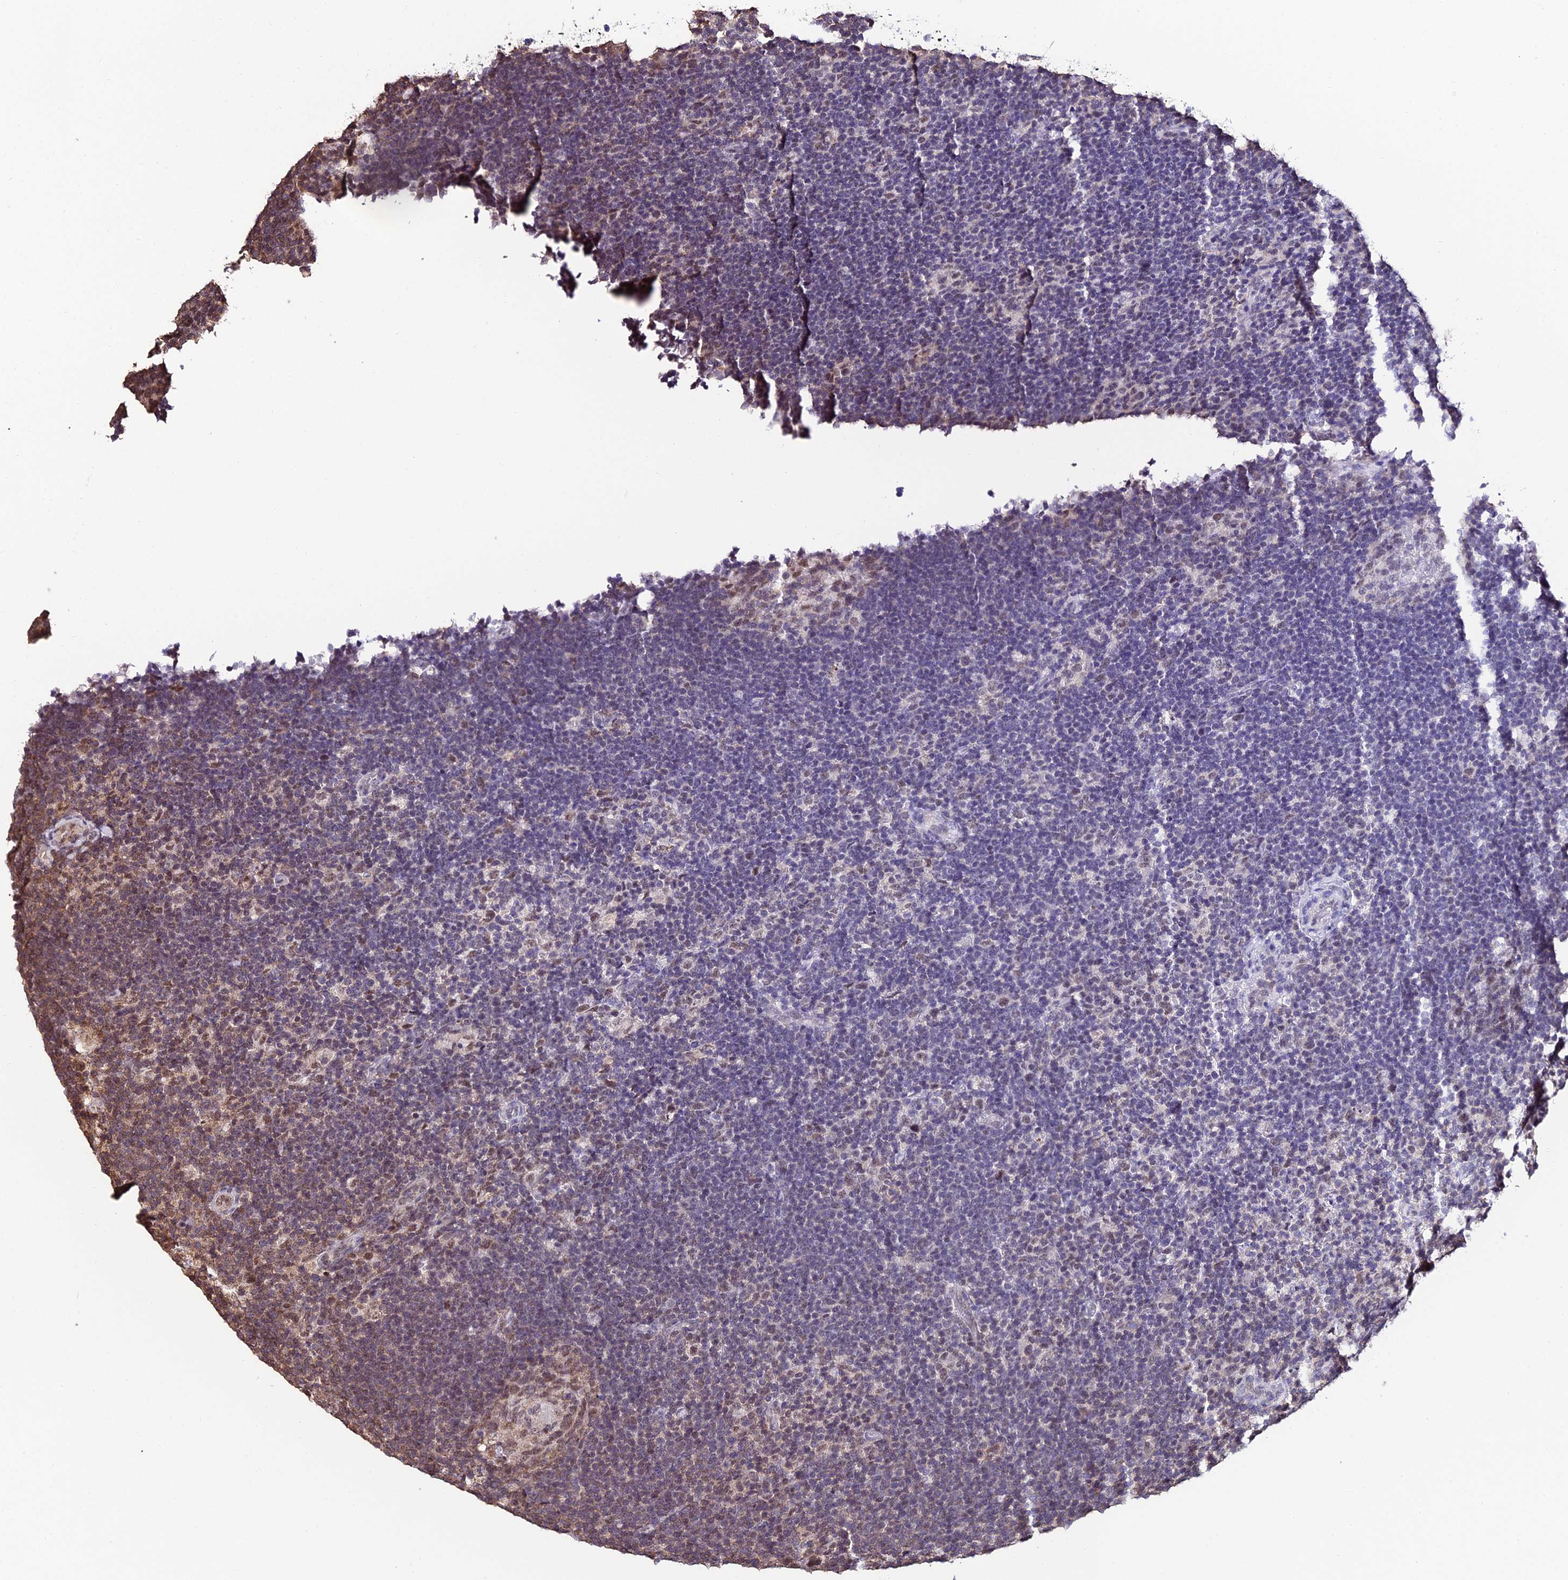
{"staining": {"intensity": "negative", "quantity": "none", "location": "none"}, "tissue": "lymphoma", "cell_type": "Tumor cells", "image_type": "cancer", "snomed": [{"axis": "morphology", "description": "Hodgkin's disease, NOS"}, {"axis": "topography", "description": "Lymph node"}], "caption": "A micrograph of human Hodgkin's disease is negative for staining in tumor cells.", "gene": "PPP4C", "patient": {"sex": "female", "age": 57}}